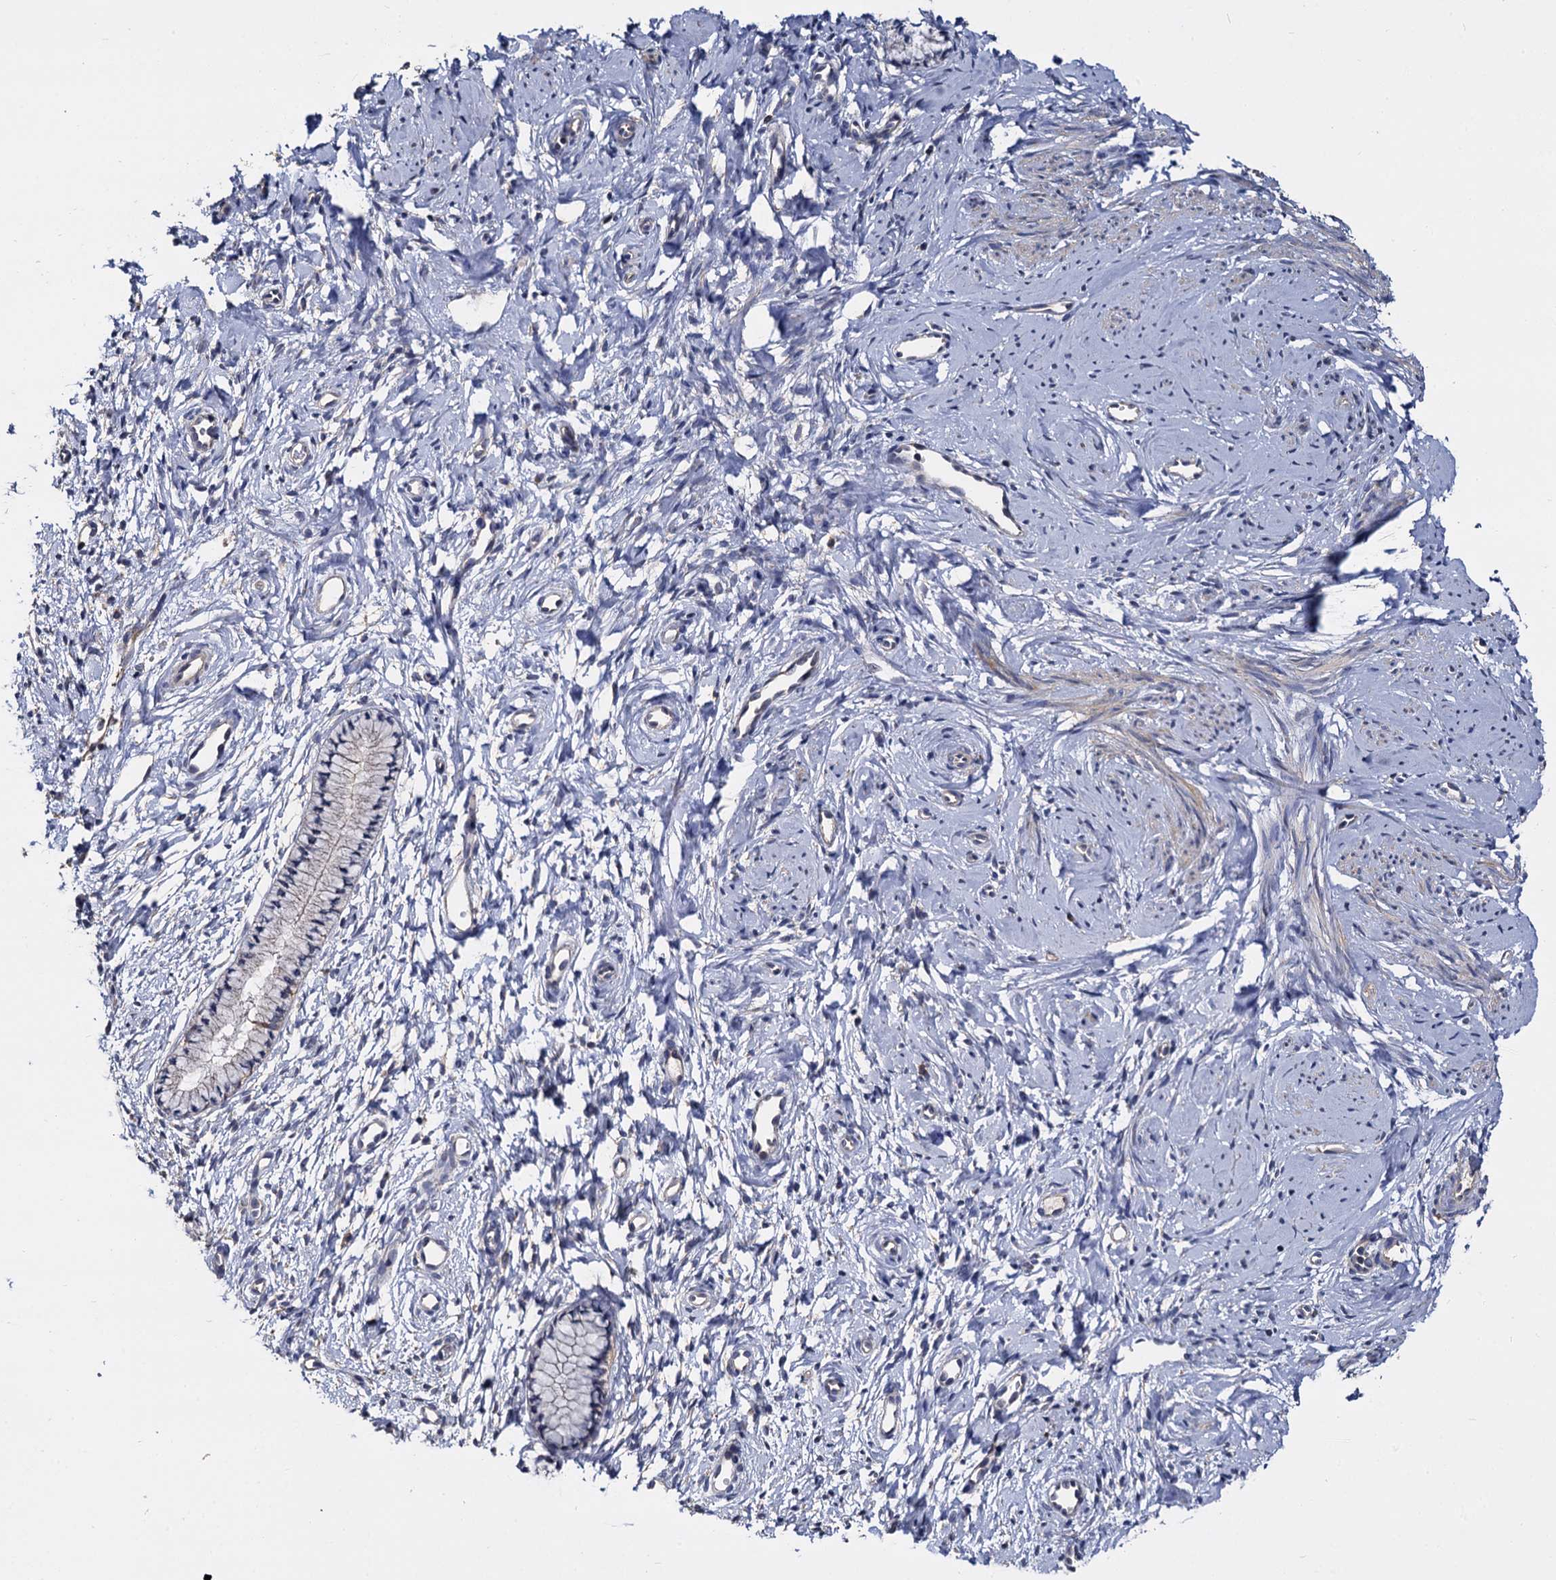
{"staining": {"intensity": "weak", "quantity": "<25%", "location": "cytoplasmic/membranous"}, "tissue": "cervix", "cell_type": "Glandular cells", "image_type": "normal", "snomed": [{"axis": "morphology", "description": "Normal tissue, NOS"}, {"axis": "topography", "description": "Cervix"}], "caption": "IHC photomicrograph of normal human cervix stained for a protein (brown), which displays no staining in glandular cells. (DAB IHC, high magnification).", "gene": "ANKRD13A", "patient": {"sex": "female", "age": 57}}